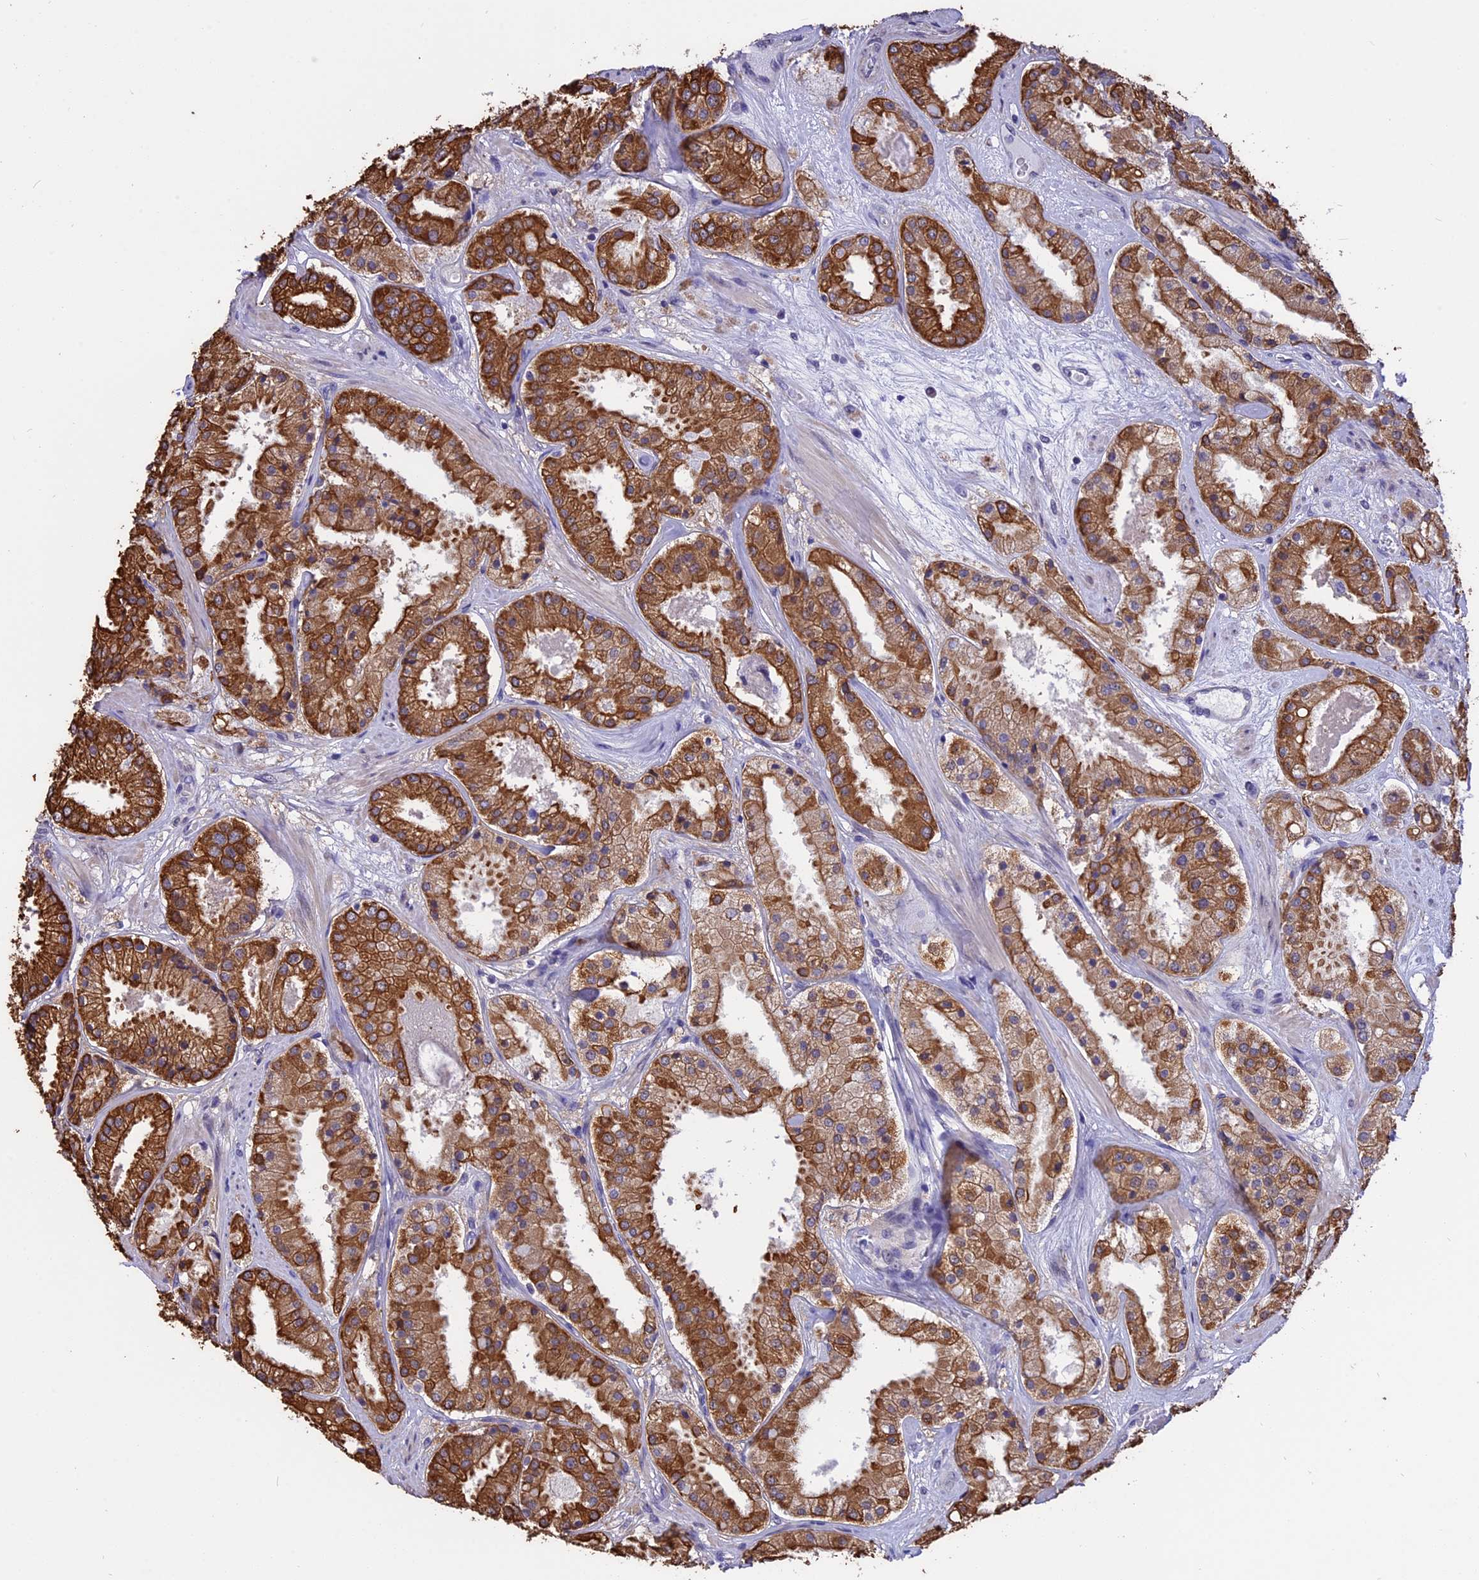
{"staining": {"intensity": "strong", "quantity": ">75%", "location": "cytoplasmic/membranous"}, "tissue": "prostate cancer", "cell_type": "Tumor cells", "image_type": "cancer", "snomed": [{"axis": "morphology", "description": "Adenocarcinoma, High grade"}, {"axis": "topography", "description": "Prostate"}], "caption": "About >75% of tumor cells in prostate cancer (adenocarcinoma (high-grade)) reveal strong cytoplasmic/membranous protein expression as visualized by brown immunohistochemical staining.", "gene": "STUB1", "patient": {"sex": "male", "age": 63}}